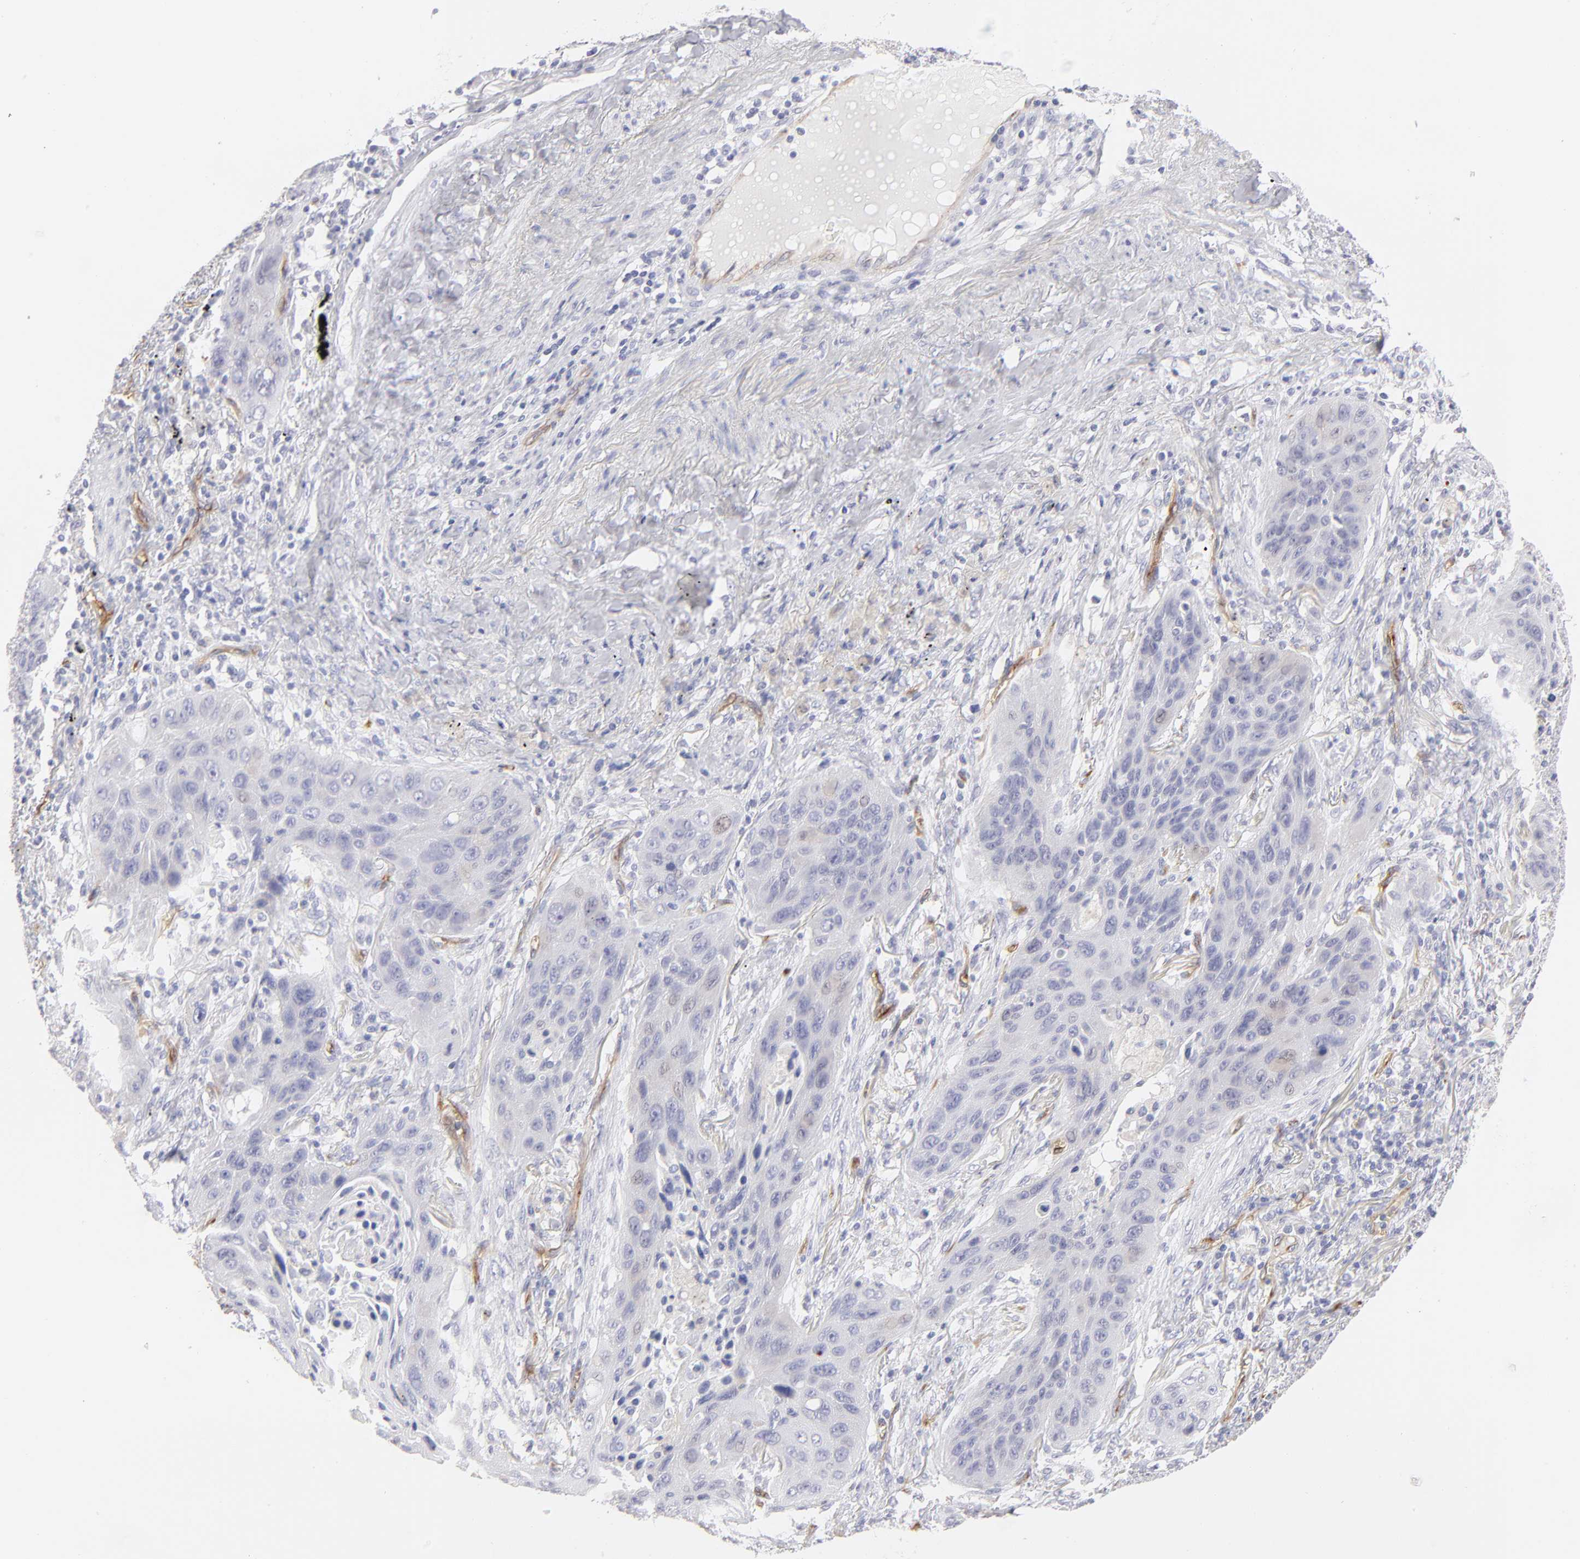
{"staining": {"intensity": "negative", "quantity": "none", "location": "none"}, "tissue": "lung cancer", "cell_type": "Tumor cells", "image_type": "cancer", "snomed": [{"axis": "morphology", "description": "Squamous cell carcinoma, NOS"}, {"axis": "topography", "description": "Lung"}], "caption": "Human lung squamous cell carcinoma stained for a protein using immunohistochemistry (IHC) shows no positivity in tumor cells.", "gene": "PLVAP", "patient": {"sex": "female", "age": 67}}